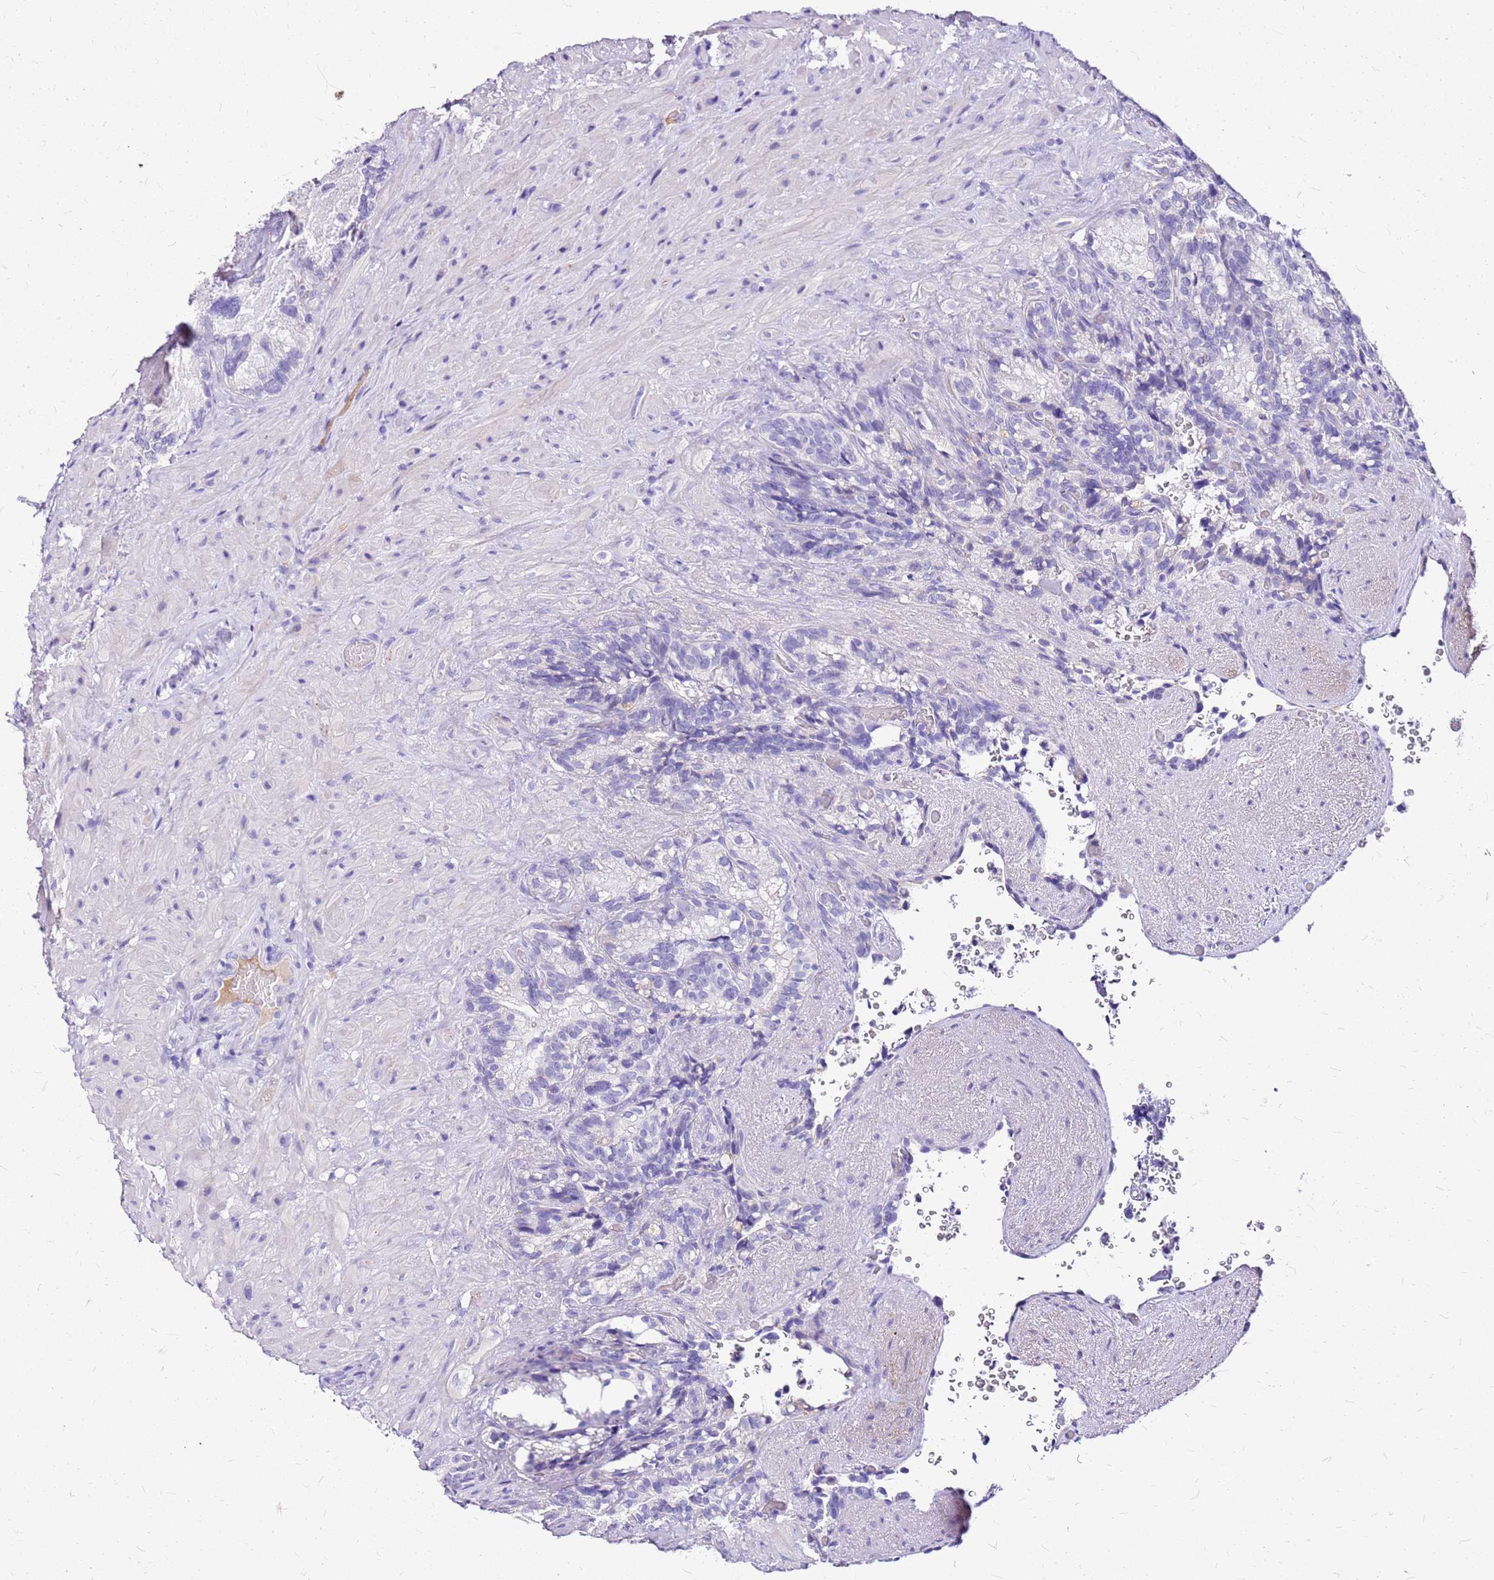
{"staining": {"intensity": "negative", "quantity": "none", "location": "none"}, "tissue": "seminal vesicle", "cell_type": "Glandular cells", "image_type": "normal", "snomed": [{"axis": "morphology", "description": "Normal tissue, NOS"}, {"axis": "topography", "description": "Seminal veicle"}], "caption": "There is no significant positivity in glandular cells of seminal vesicle. (DAB (3,3'-diaminobenzidine) IHC, high magnification).", "gene": "DCDC2B", "patient": {"sex": "male", "age": 62}}